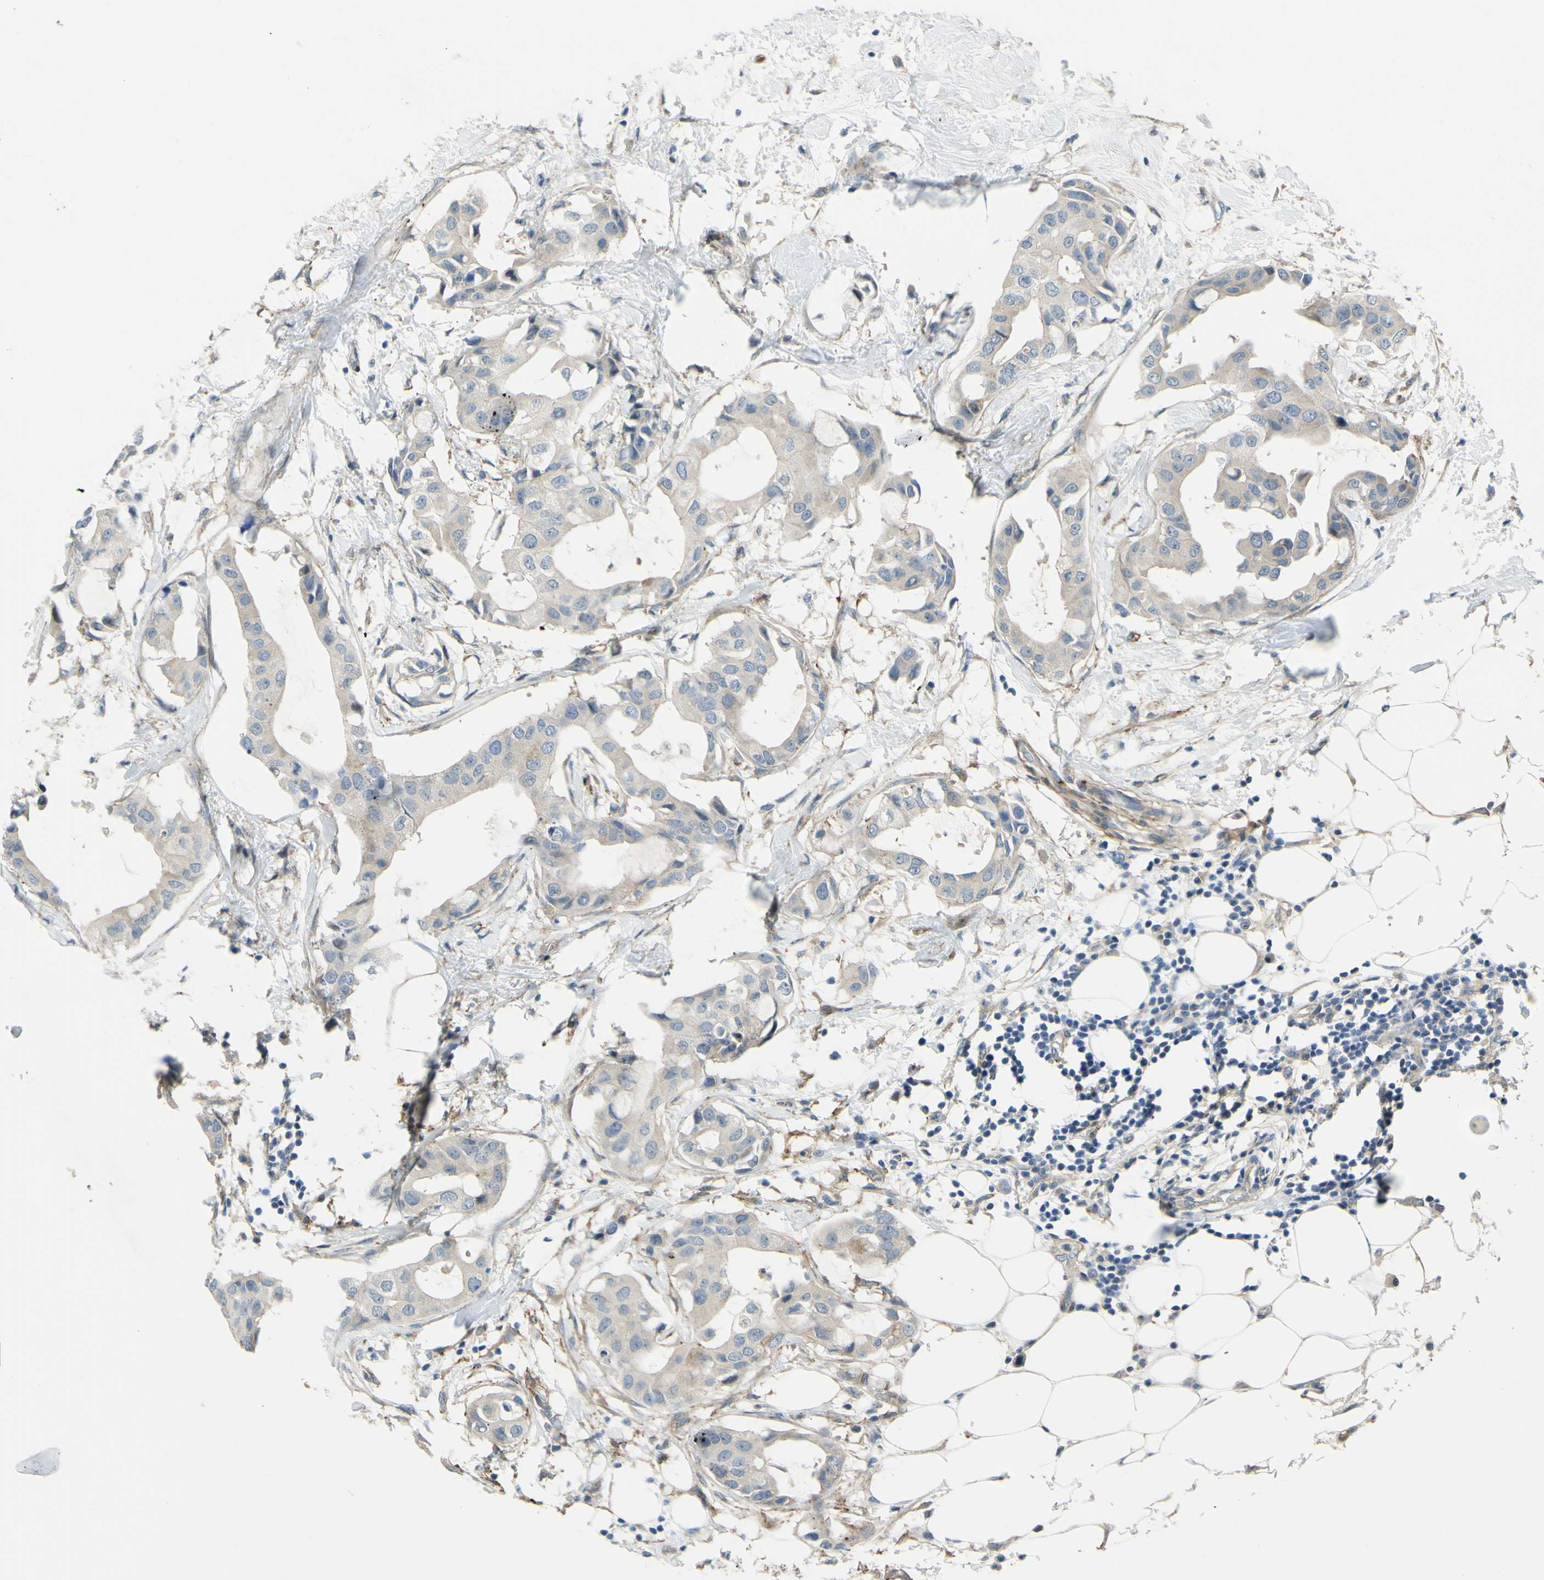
{"staining": {"intensity": "weak", "quantity": ">75%", "location": "cytoplasmic/membranous"}, "tissue": "breast cancer", "cell_type": "Tumor cells", "image_type": "cancer", "snomed": [{"axis": "morphology", "description": "Duct carcinoma"}, {"axis": "topography", "description": "Breast"}], "caption": "Brown immunohistochemical staining in human intraductal carcinoma (breast) demonstrates weak cytoplasmic/membranous expression in about >75% of tumor cells. (DAB = brown stain, brightfield microscopy at high magnification).", "gene": "ARHGAP1", "patient": {"sex": "female", "age": 40}}